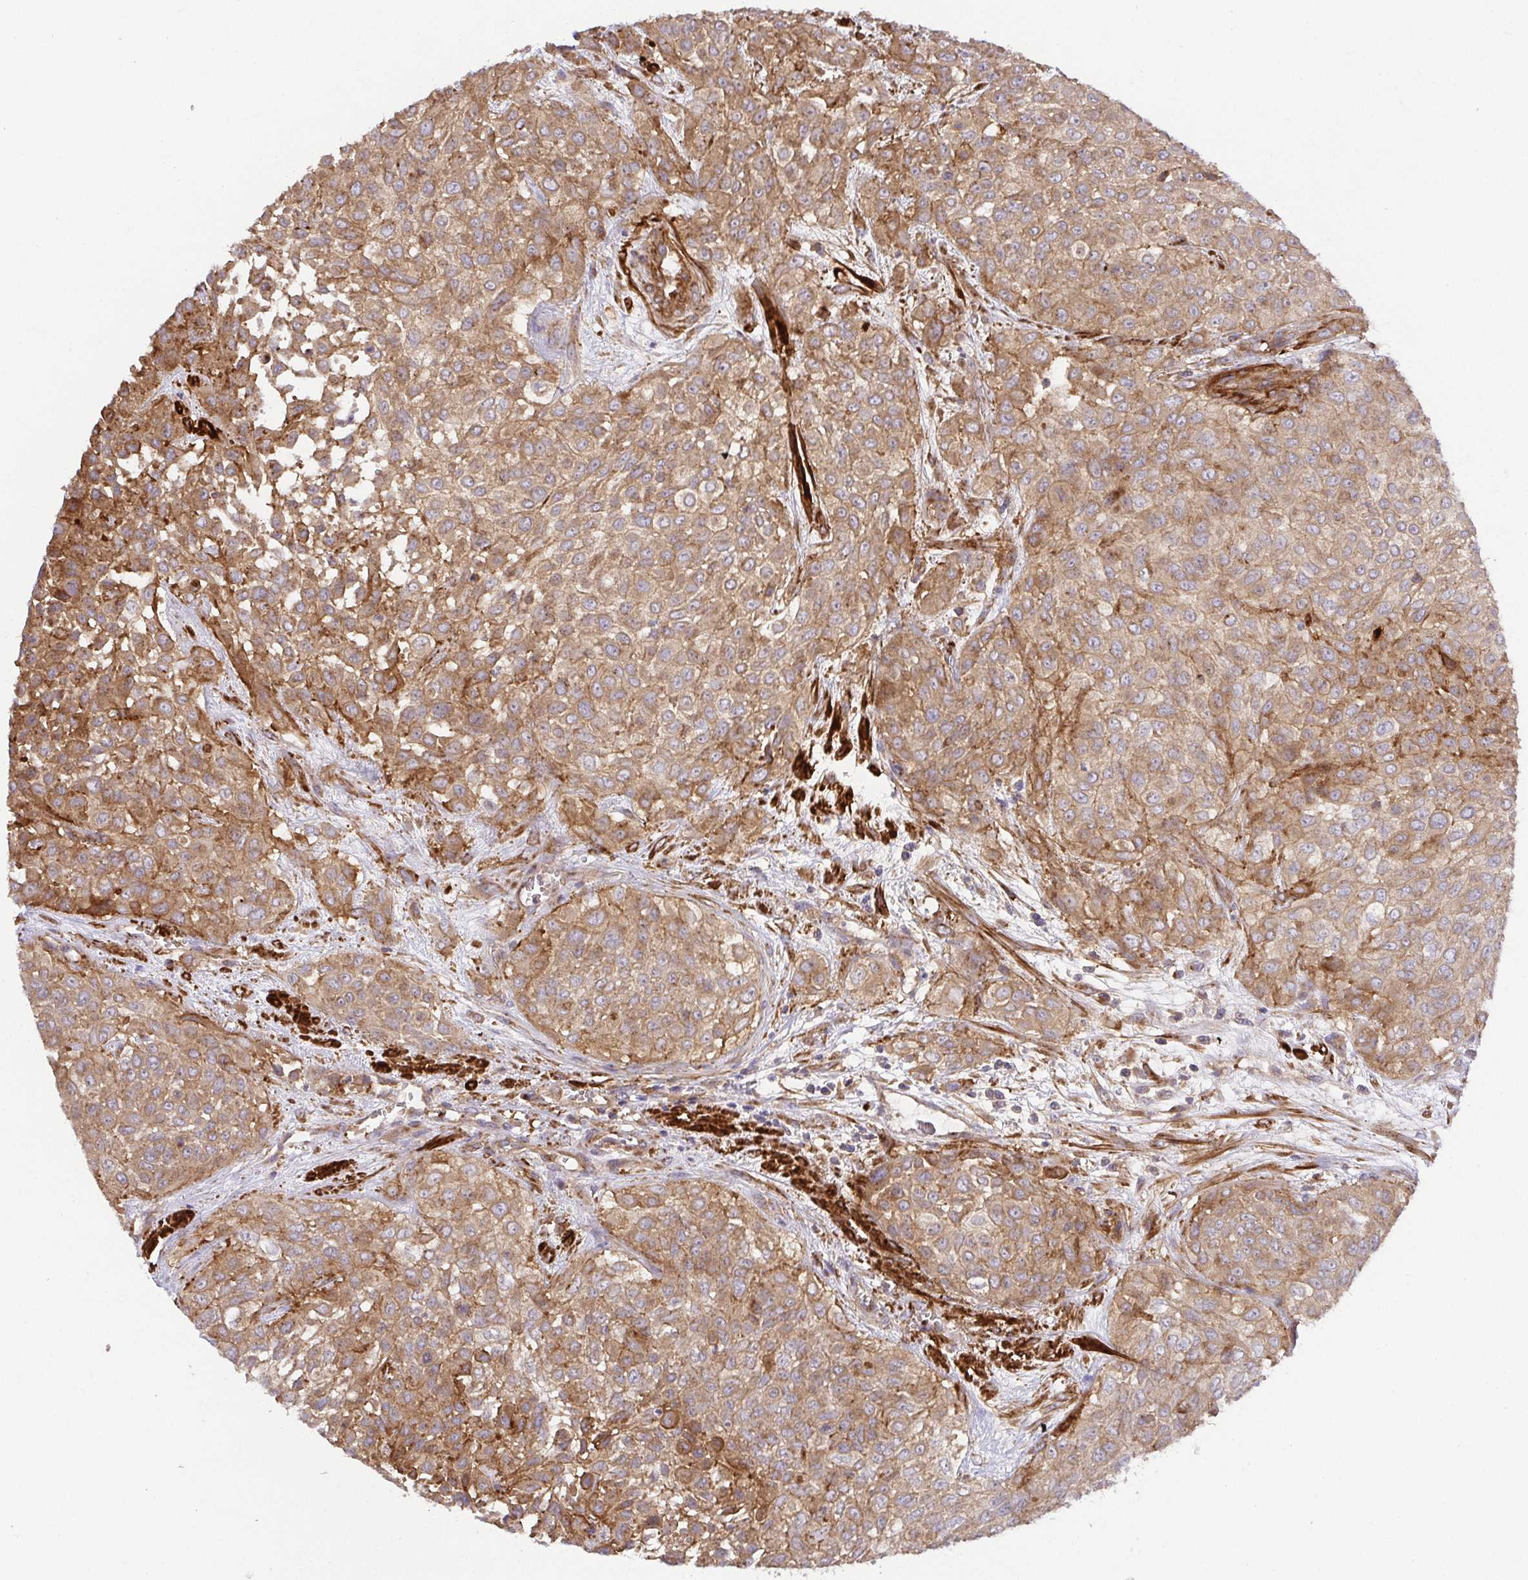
{"staining": {"intensity": "moderate", "quantity": ">75%", "location": "cytoplasmic/membranous"}, "tissue": "urothelial cancer", "cell_type": "Tumor cells", "image_type": "cancer", "snomed": [{"axis": "morphology", "description": "Urothelial carcinoma, High grade"}, {"axis": "topography", "description": "Urinary bladder"}], "caption": "High-grade urothelial carcinoma stained for a protein (brown) reveals moderate cytoplasmic/membranous positive staining in about >75% of tumor cells.", "gene": "TM9SF4", "patient": {"sex": "male", "age": 57}}